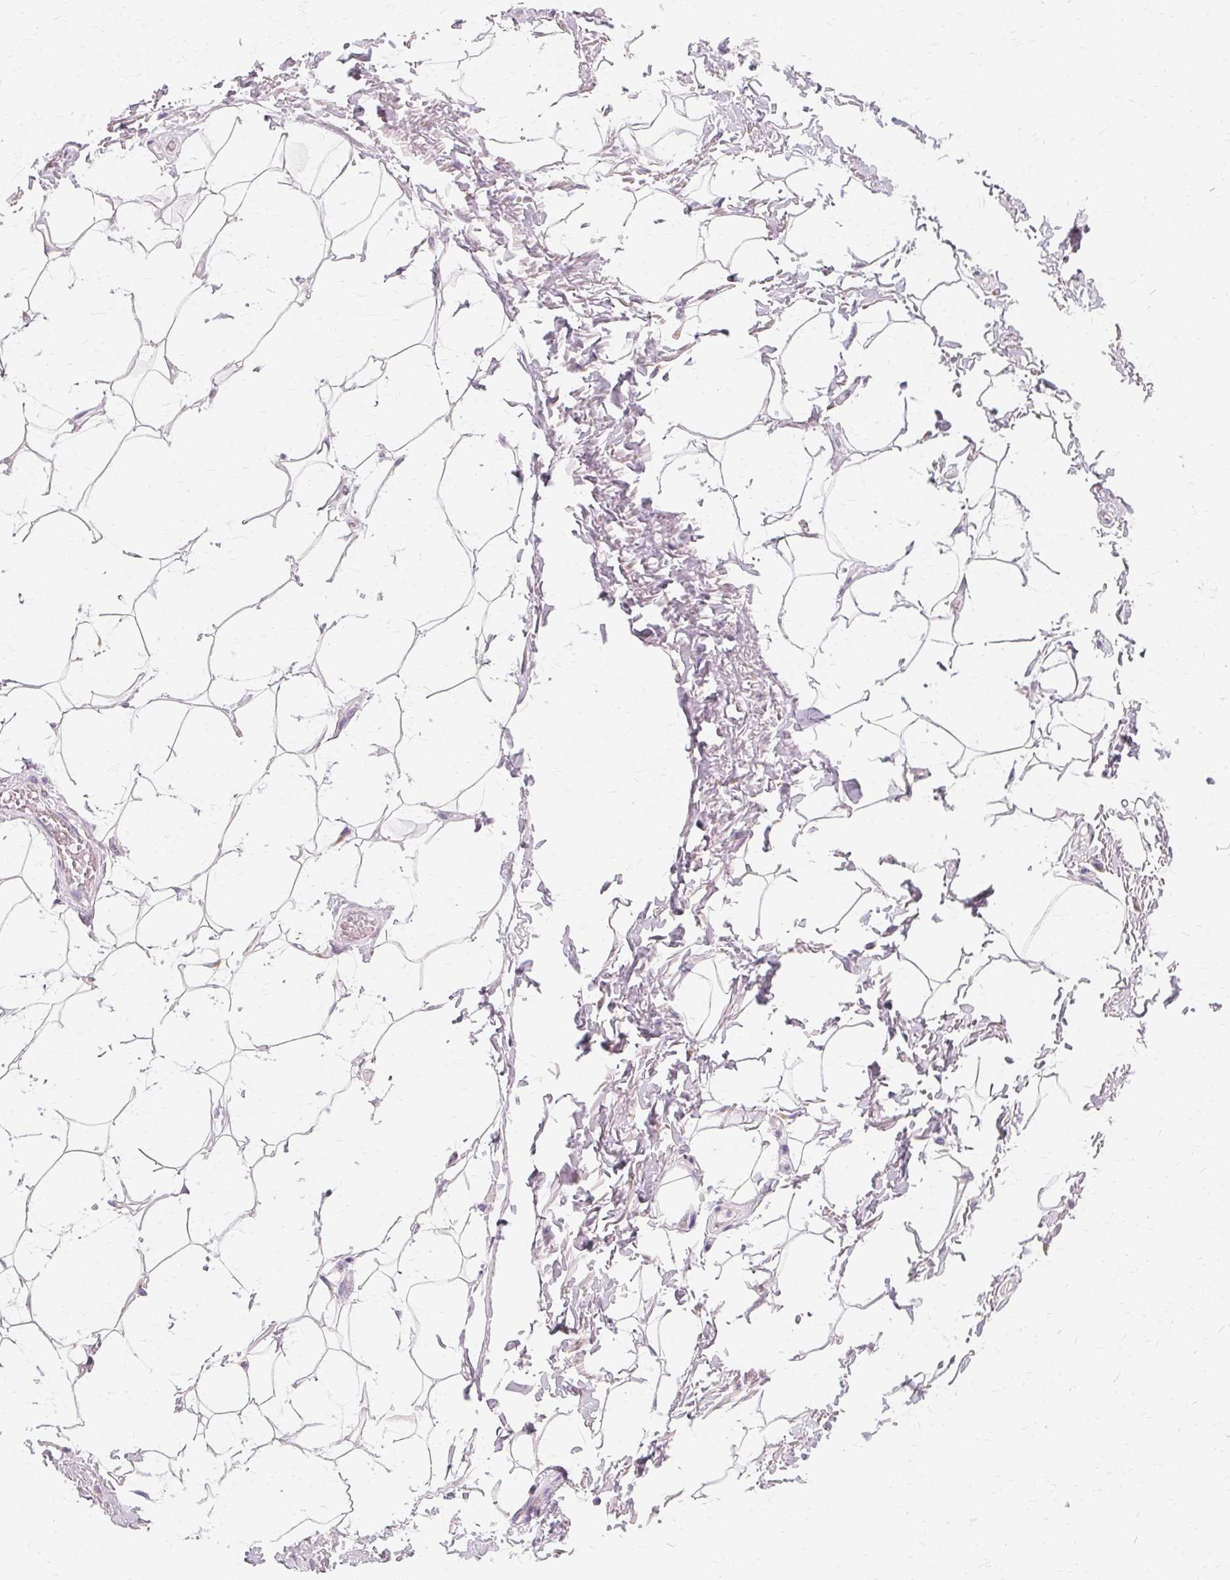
{"staining": {"intensity": "negative", "quantity": "none", "location": "none"}, "tissue": "adipose tissue", "cell_type": "Adipocytes", "image_type": "normal", "snomed": [{"axis": "morphology", "description": "Normal tissue, NOS"}, {"axis": "topography", "description": "Peripheral nerve tissue"}], "caption": "An immunohistochemistry image of benign adipose tissue is shown. There is no staining in adipocytes of adipose tissue.", "gene": "FCRL3", "patient": {"sex": "male", "age": 51}}